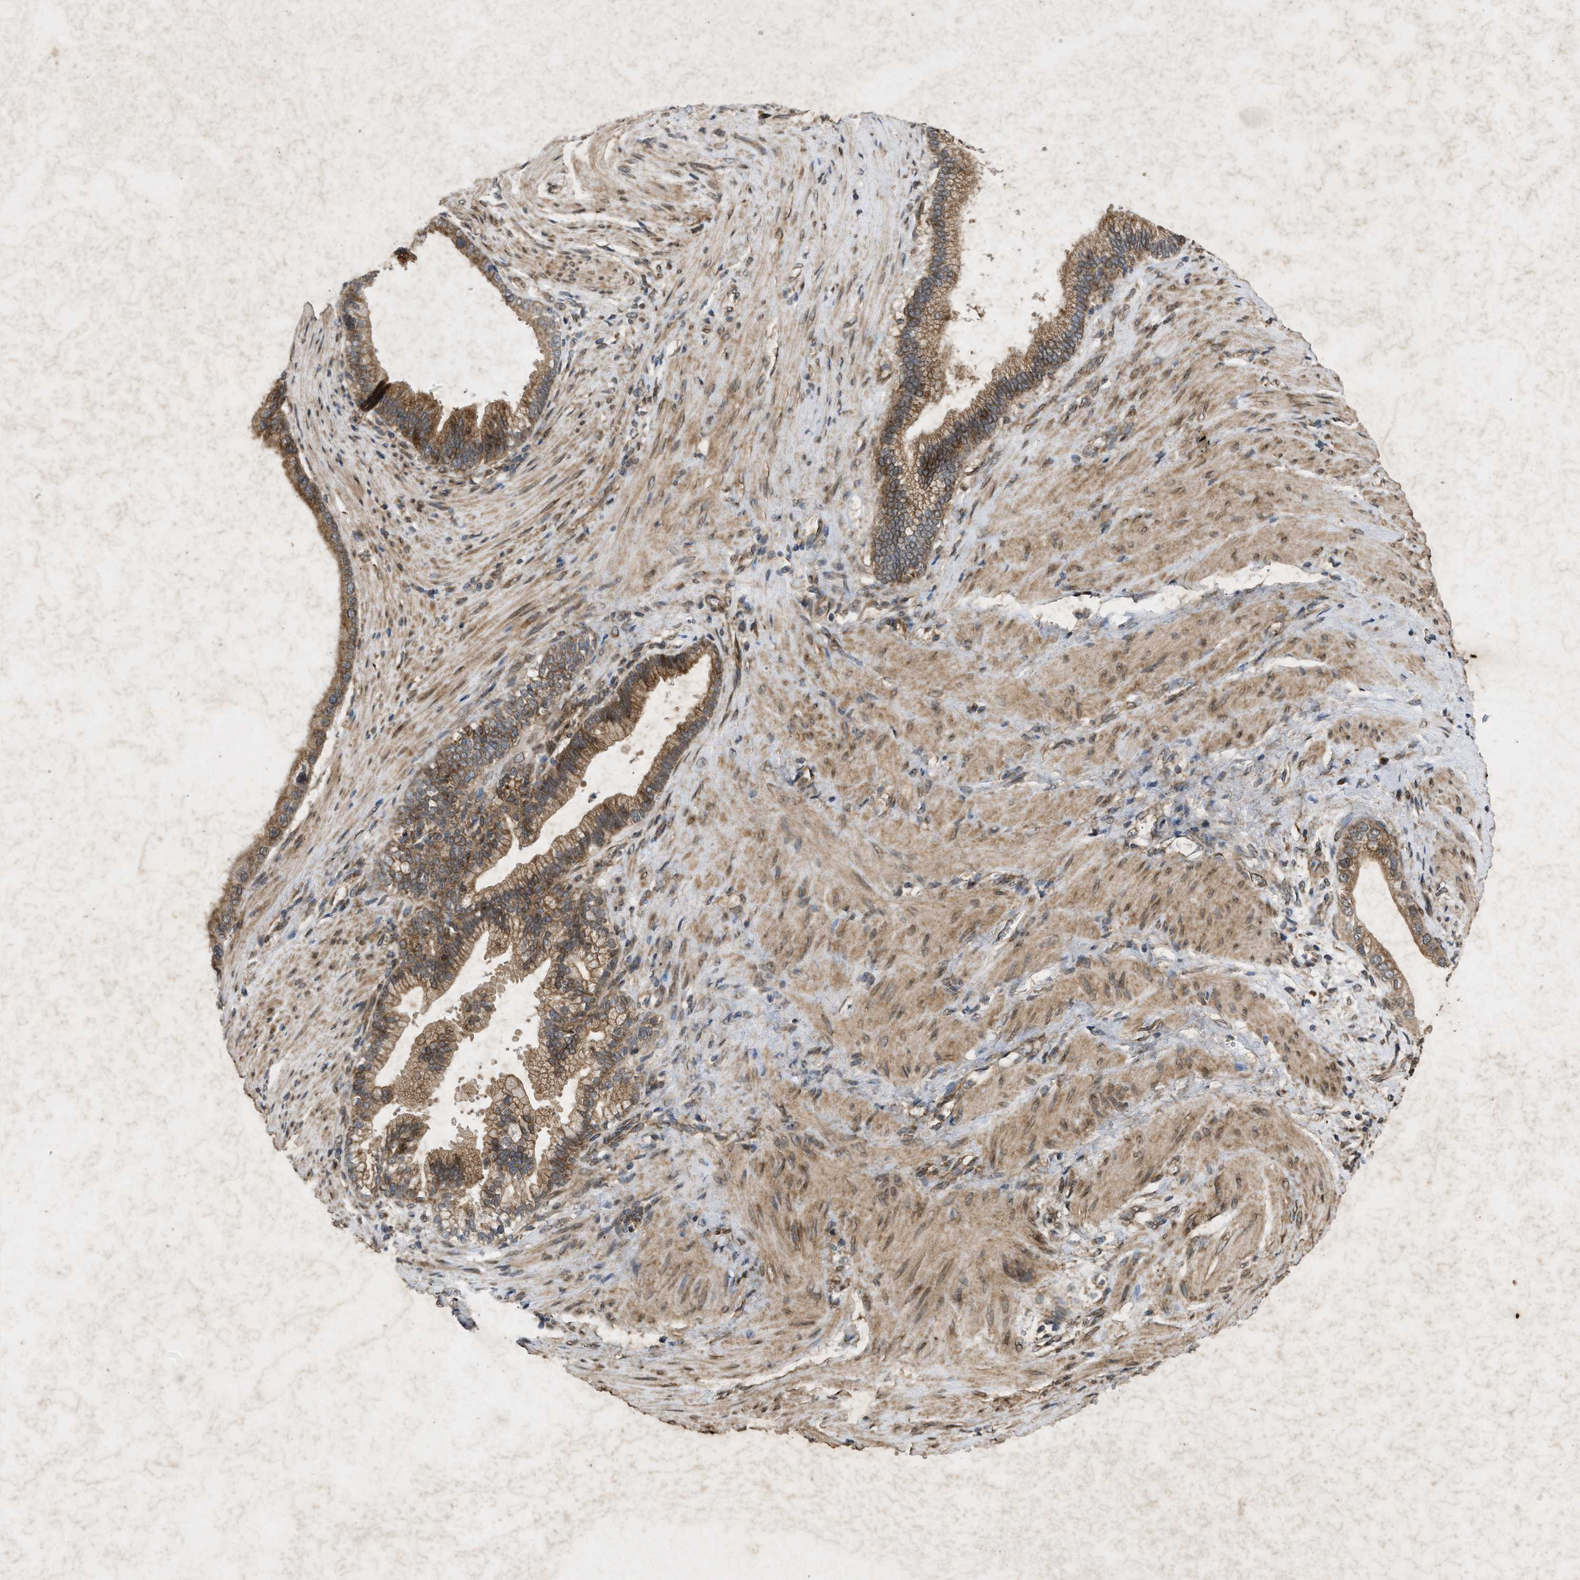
{"staining": {"intensity": "moderate", "quantity": ">75%", "location": "cytoplasmic/membranous"}, "tissue": "pancreatic cancer", "cell_type": "Tumor cells", "image_type": "cancer", "snomed": [{"axis": "morphology", "description": "Adenocarcinoma, NOS"}, {"axis": "topography", "description": "Pancreas"}], "caption": "Immunohistochemical staining of human pancreatic adenocarcinoma demonstrates medium levels of moderate cytoplasmic/membranous positivity in about >75% of tumor cells.", "gene": "PRKG2", "patient": {"sex": "male", "age": 69}}